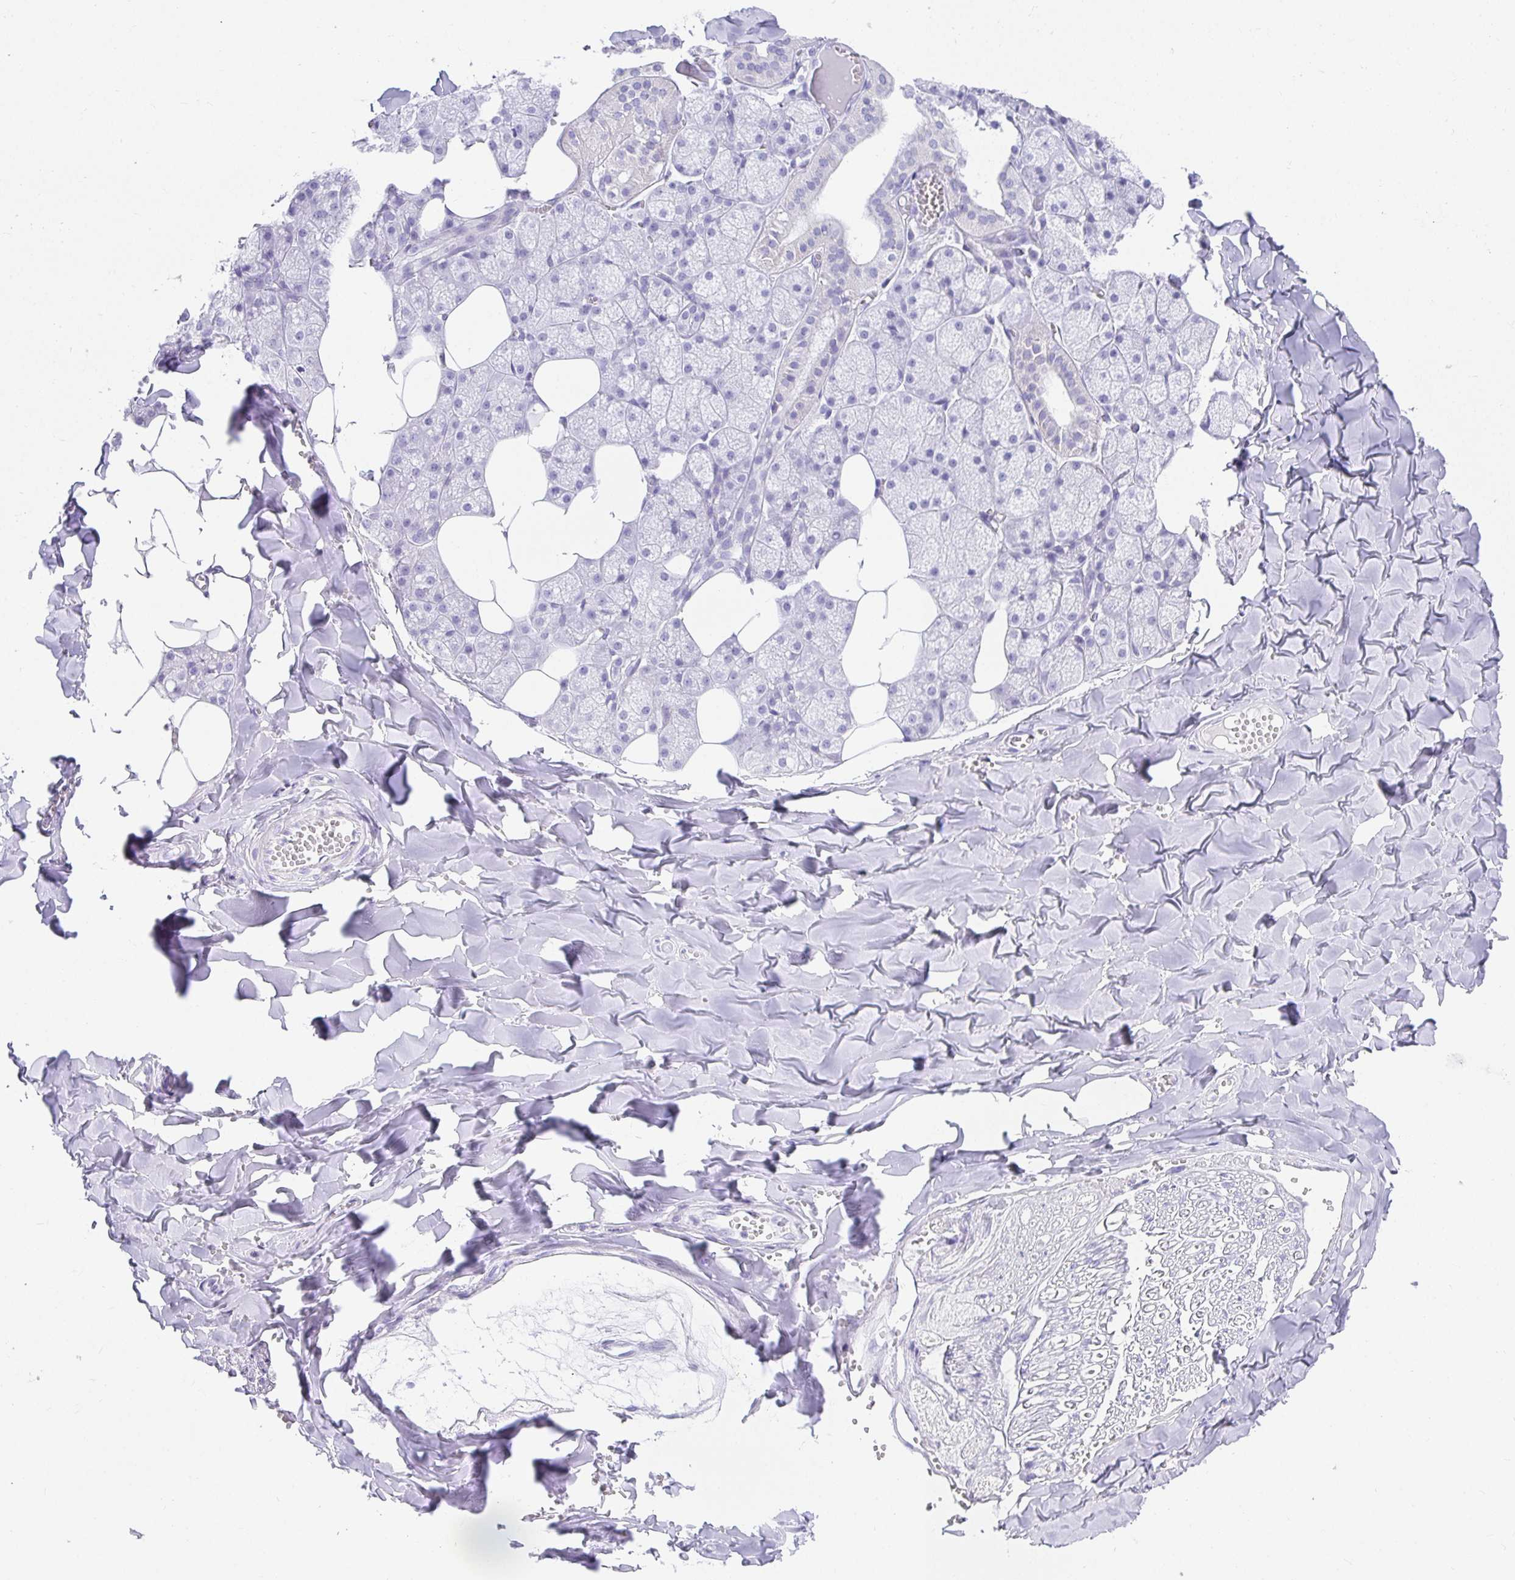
{"staining": {"intensity": "negative", "quantity": "none", "location": "none"}, "tissue": "salivary gland", "cell_type": "Glandular cells", "image_type": "normal", "snomed": [{"axis": "morphology", "description": "Normal tissue, NOS"}, {"axis": "topography", "description": "Salivary gland"}, {"axis": "topography", "description": "Peripheral nerve tissue"}], "caption": "Immunohistochemistry (IHC) micrograph of normal salivary gland: salivary gland stained with DAB displays no significant protein positivity in glandular cells. The staining is performed using DAB (3,3'-diaminobenzidine) brown chromogen with nuclei counter-stained in using hematoxylin.", "gene": "CHAT", "patient": {"sex": "male", "age": 38}}